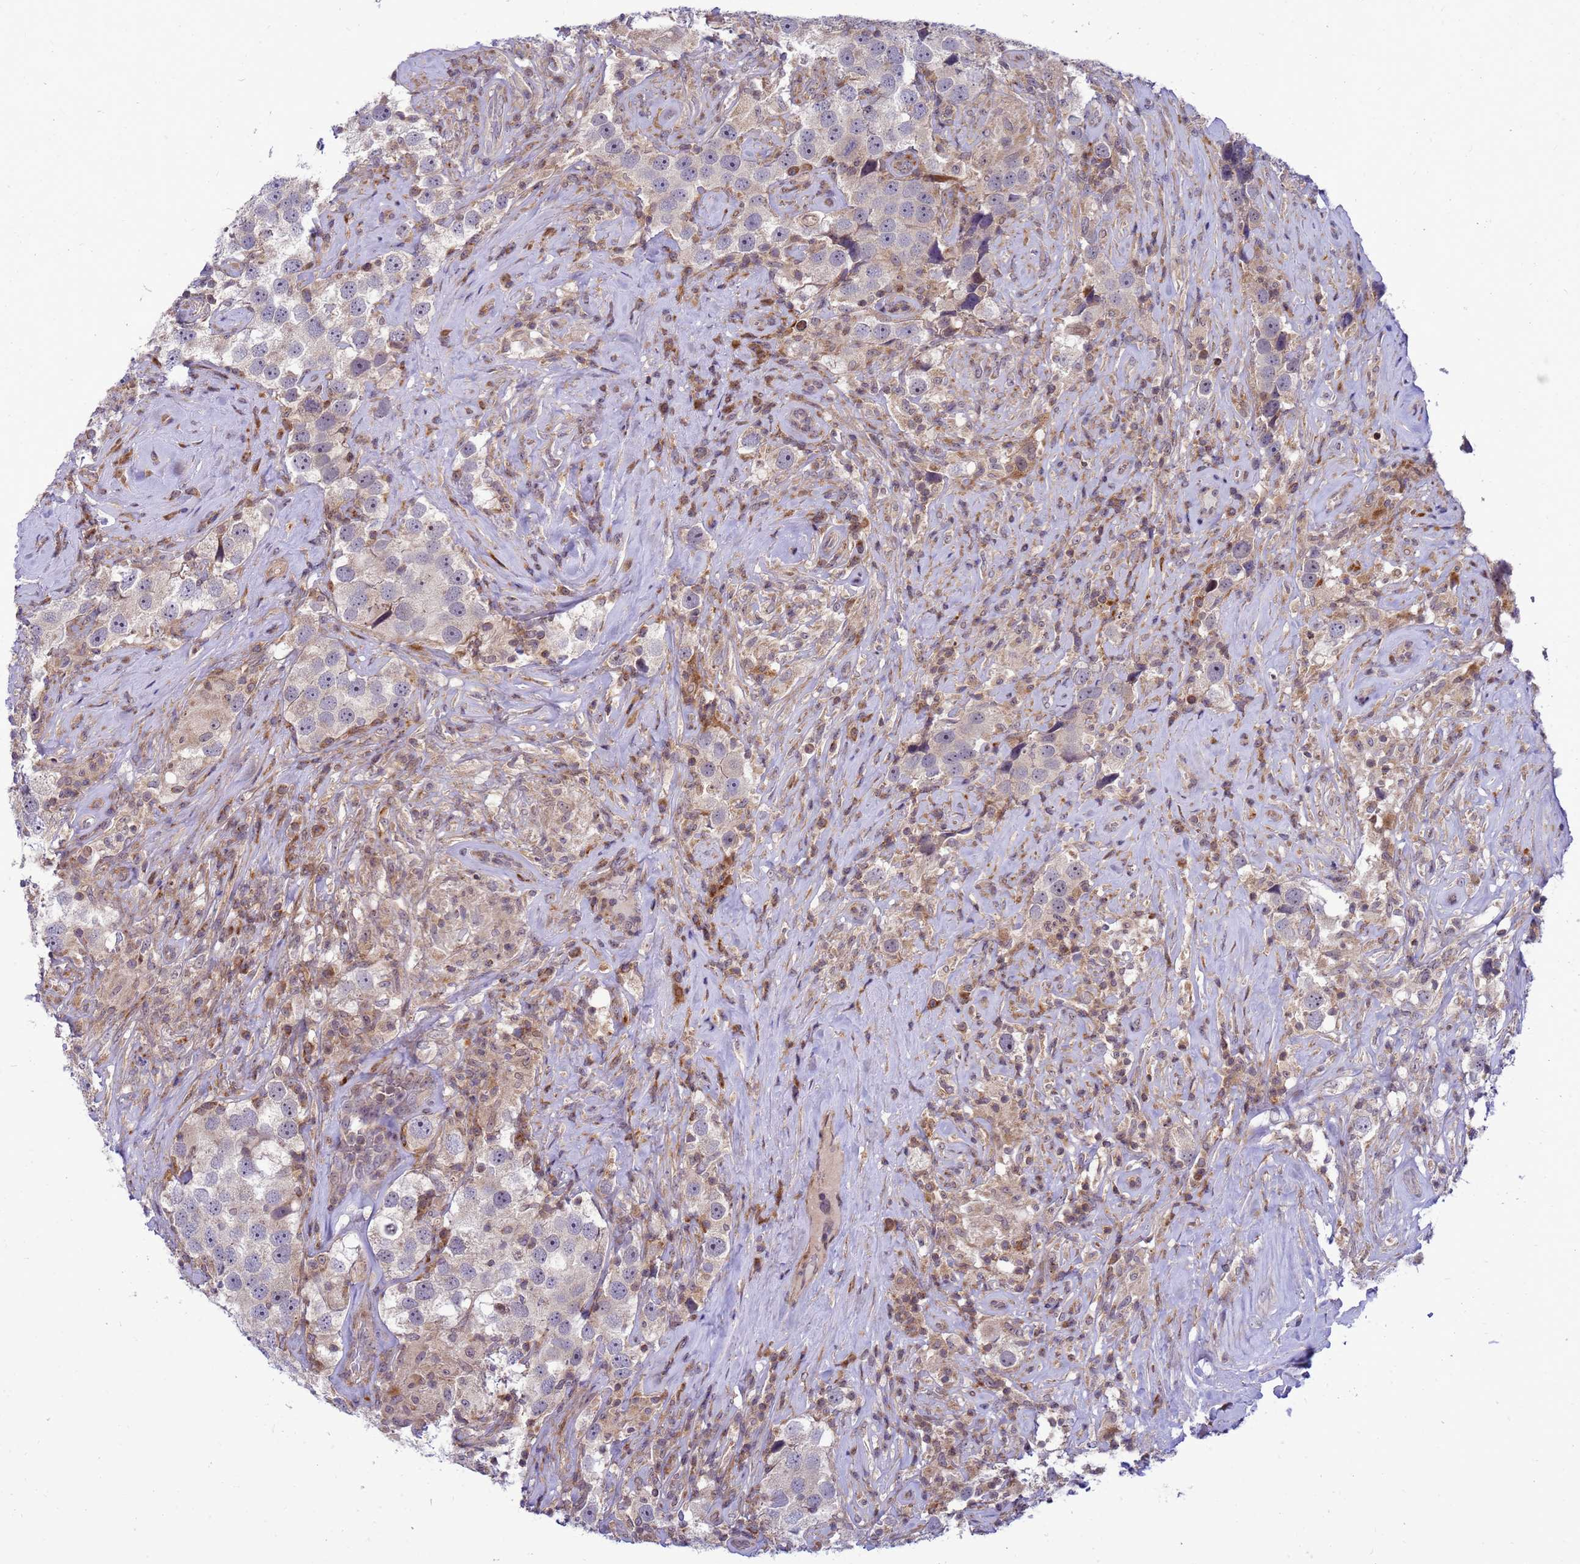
{"staining": {"intensity": "weak", "quantity": "25%-75%", "location": "cytoplasmic/membranous"}, "tissue": "testis cancer", "cell_type": "Tumor cells", "image_type": "cancer", "snomed": [{"axis": "morphology", "description": "Seminoma, NOS"}, {"axis": "topography", "description": "Testis"}], "caption": "A low amount of weak cytoplasmic/membranous expression is appreciated in approximately 25%-75% of tumor cells in testis cancer tissue. The staining was performed using DAB (3,3'-diaminobenzidine) to visualize the protein expression in brown, while the nuclei were stained in blue with hematoxylin (Magnification: 20x).", "gene": "C12orf43", "patient": {"sex": "male", "age": 49}}